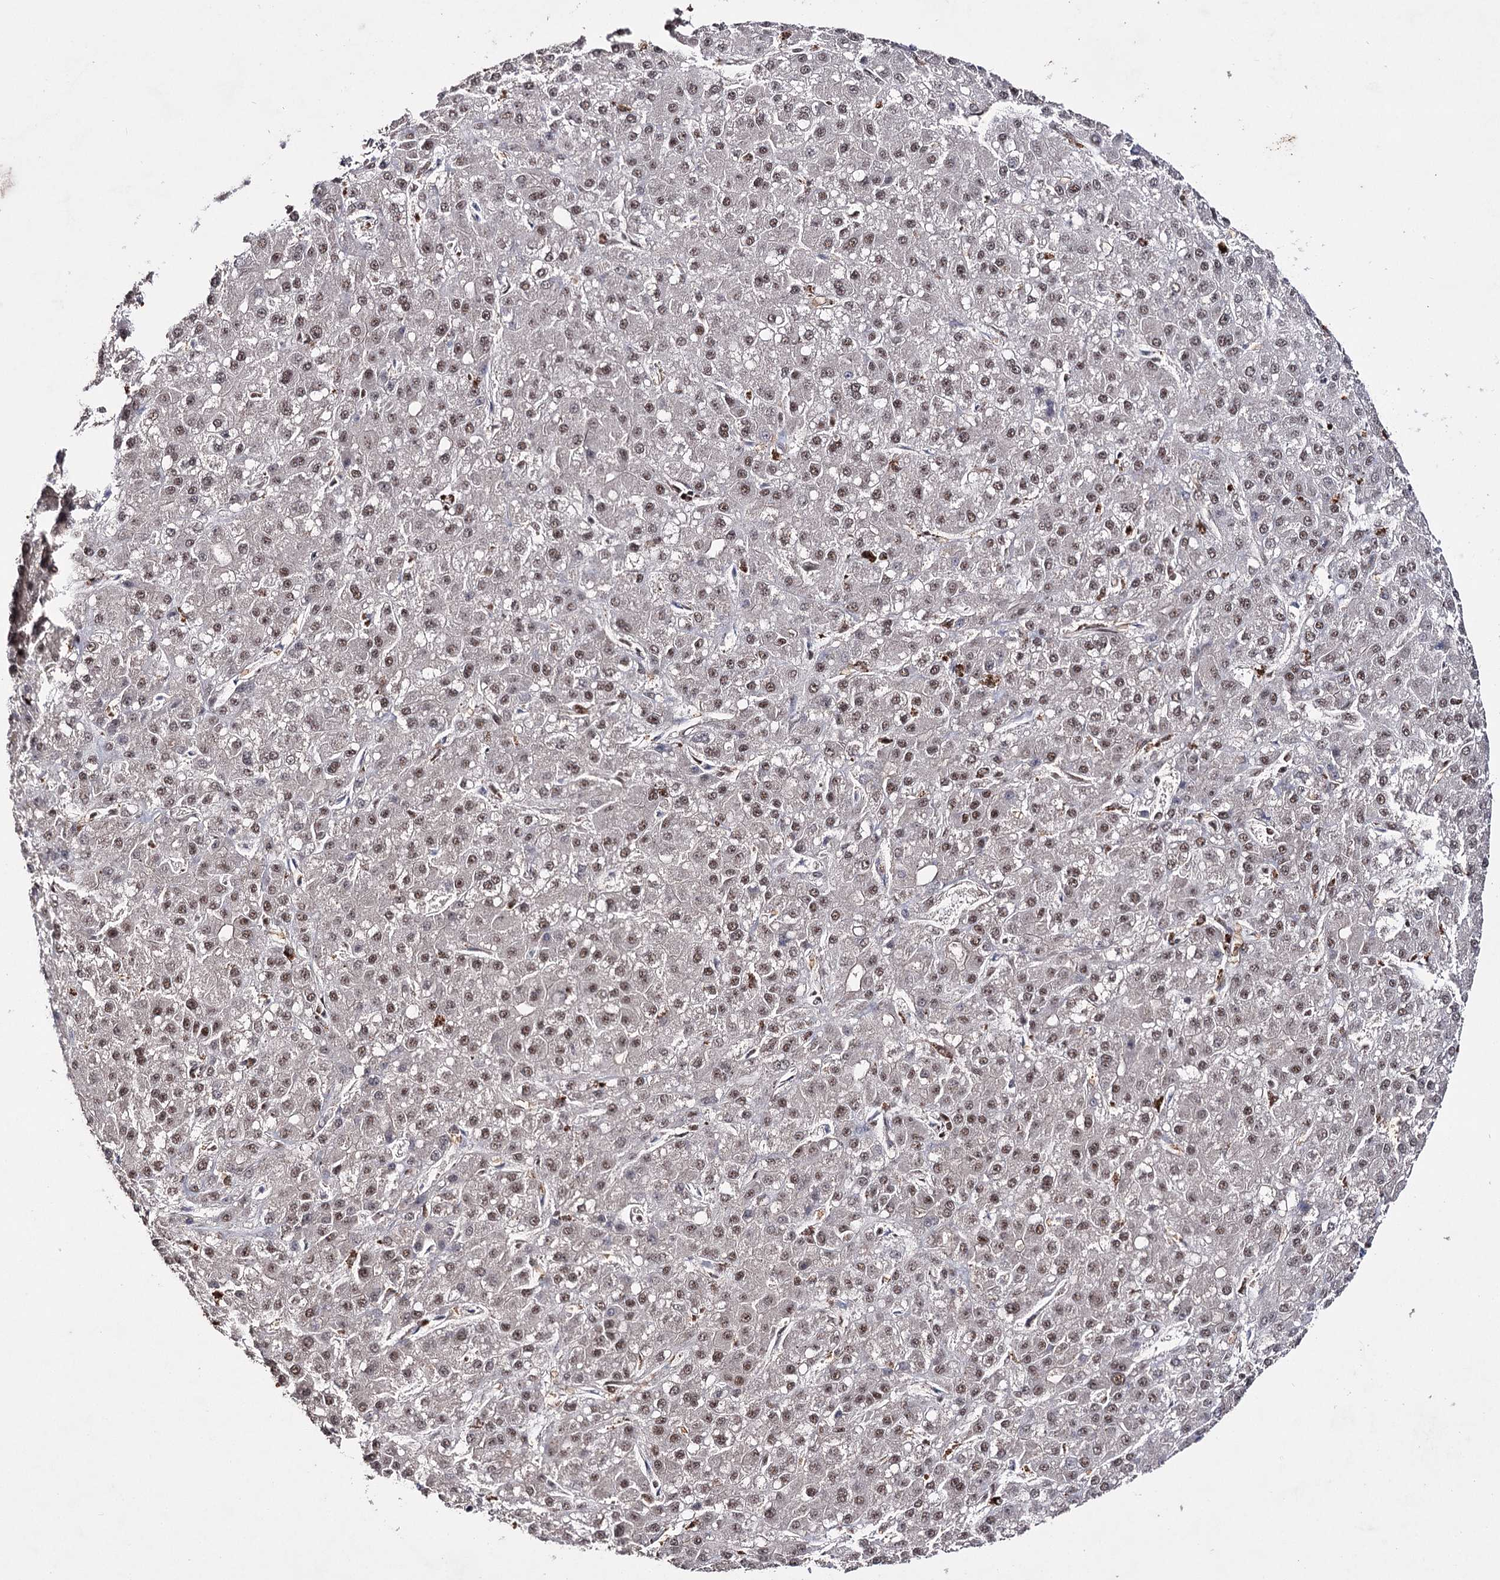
{"staining": {"intensity": "moderate", "quantity": ">75%", "location": "nuclear"}, "tissue": "liver cancer", "cell_type": "Tumor cells", "image_type": "cancer", "snomed": [{"axis": "morphology", "description": "Carcinoma, Hepatocellular, NOS"}, {"axis": "topography", "description": "Liver"}], "caption": "The photomicrograph reveals immunohistochemical staining of liver hepatocellular carcinoma. There is moderate nuclear expression is seen in about >75% of tumor cells.", "gene": "PRPF40A", "patient": {"sex": "male", "age": 67}}